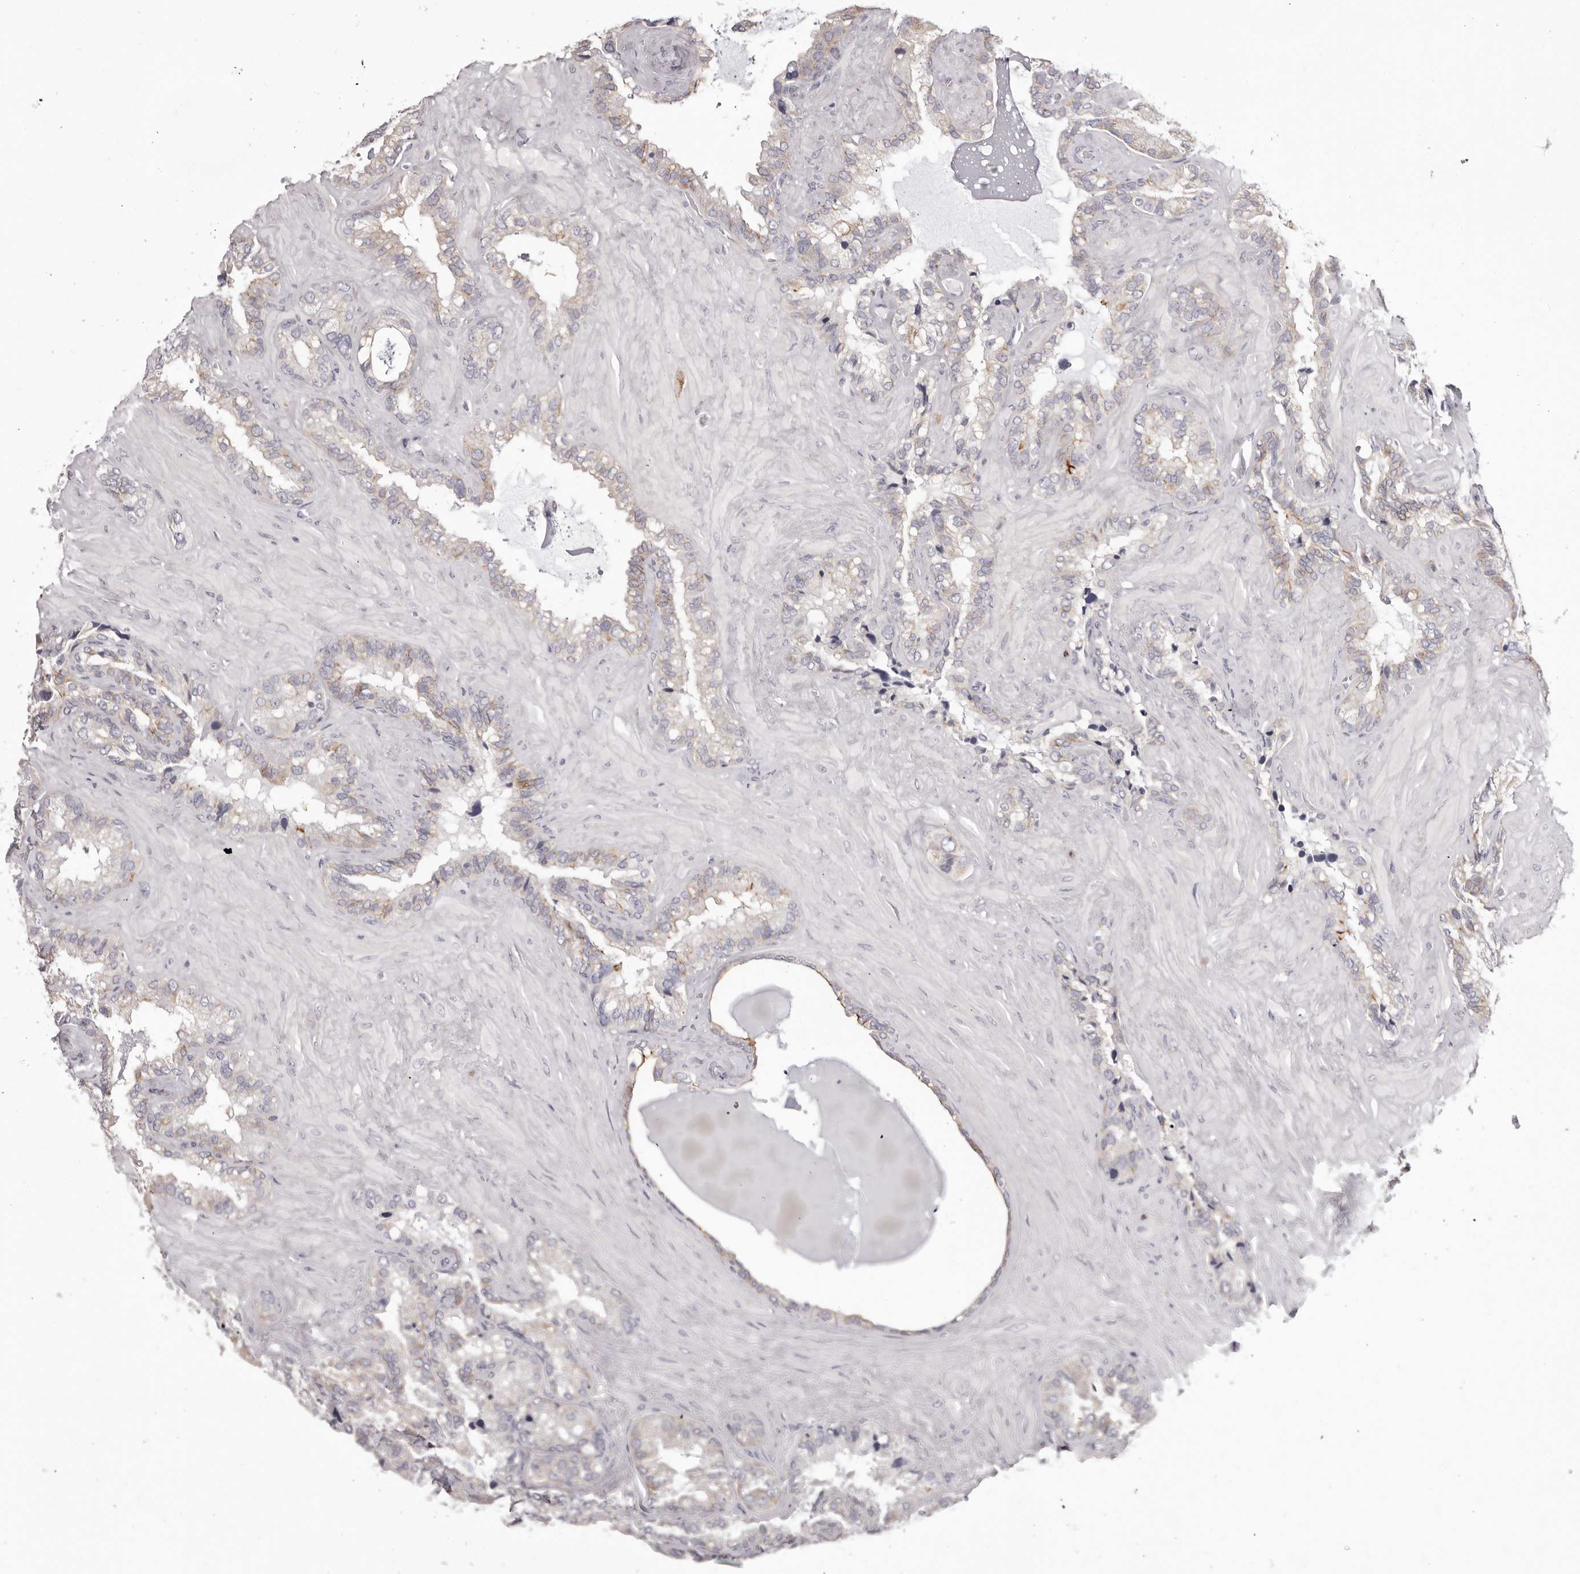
{"staining": {"intensity": "weak", "quantity": "<25%", "location": "cytoplasmic/membranous"}, "tissue": "seminal vesicle", "cell_type": "Glandular cells", "image_type": "normal", "snomed": [{"axis": "morphology", "description": "Normal tissue, NOS"}, {"axis": "topography", "description": "Prostate"}, {"axis": "topography", "description": "Seminal veicle"}], "caption": "Micrograph shows no protein positivity in glandular cells of unremarkable seminal vesicle. (Immunohistochemistry, brightfield microscopy, high magnification).", "gene": "OTUD3", "patient": {"sex": "male", "age": 68}}